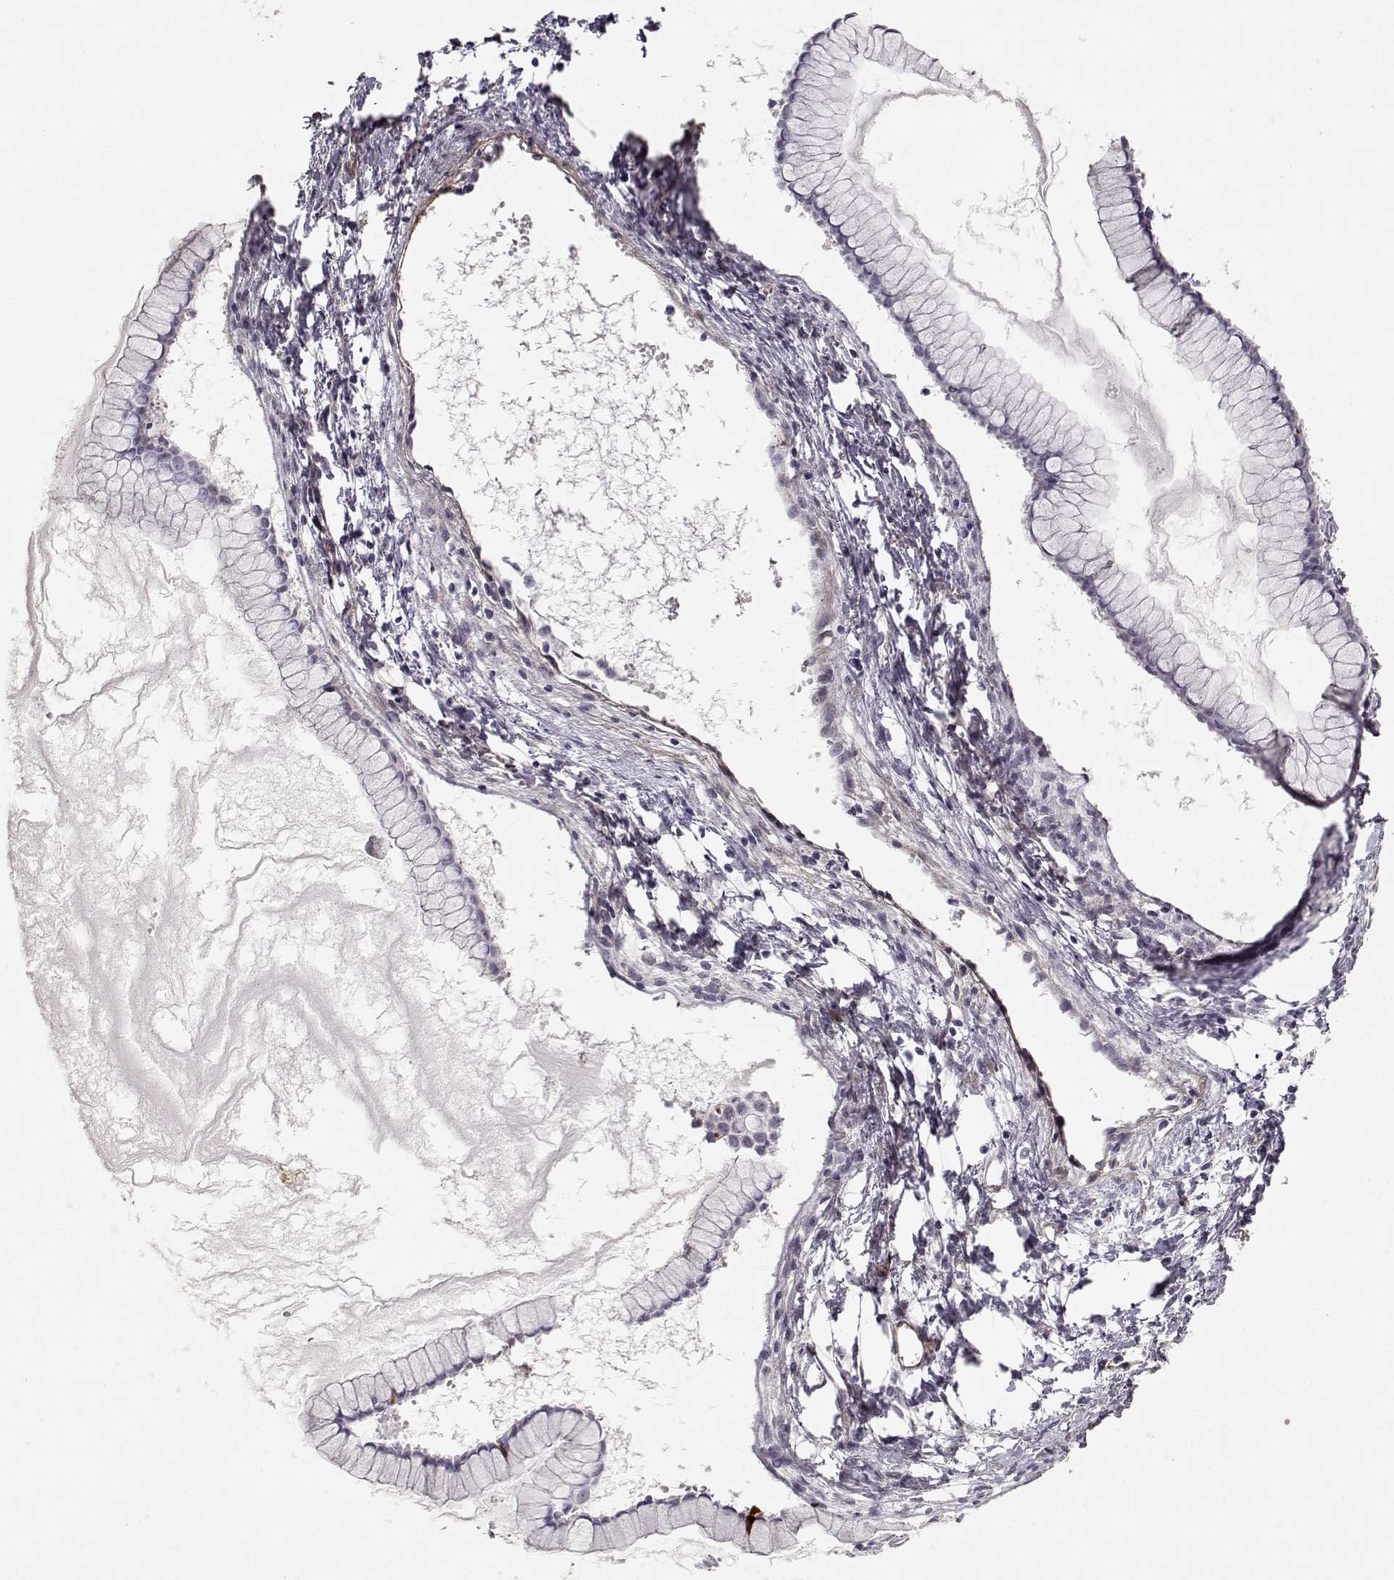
{"staining": {"intensity": "negative", "quantity": "none", "location": "none"}, "tissue": "ovarian cancer", "cell_type": "Tumor cells", "image_type": "cancer", "snomed": [{"axis": "morphology", "description": "Cystadenocarcinoma, mucinous, NOS"}, {"axis": "topography", "description": "Ovary"}], "caption": "An immunohistochemistry (IHC) photomicrograph of ovarian mucinous cystadenocarcinoma is shown. There is no staining in tumor cells of ovarian mucinous cystadenocarcinoma.", "gene": "LAMA5", "patient": {"sex": "female", "age": 41}}